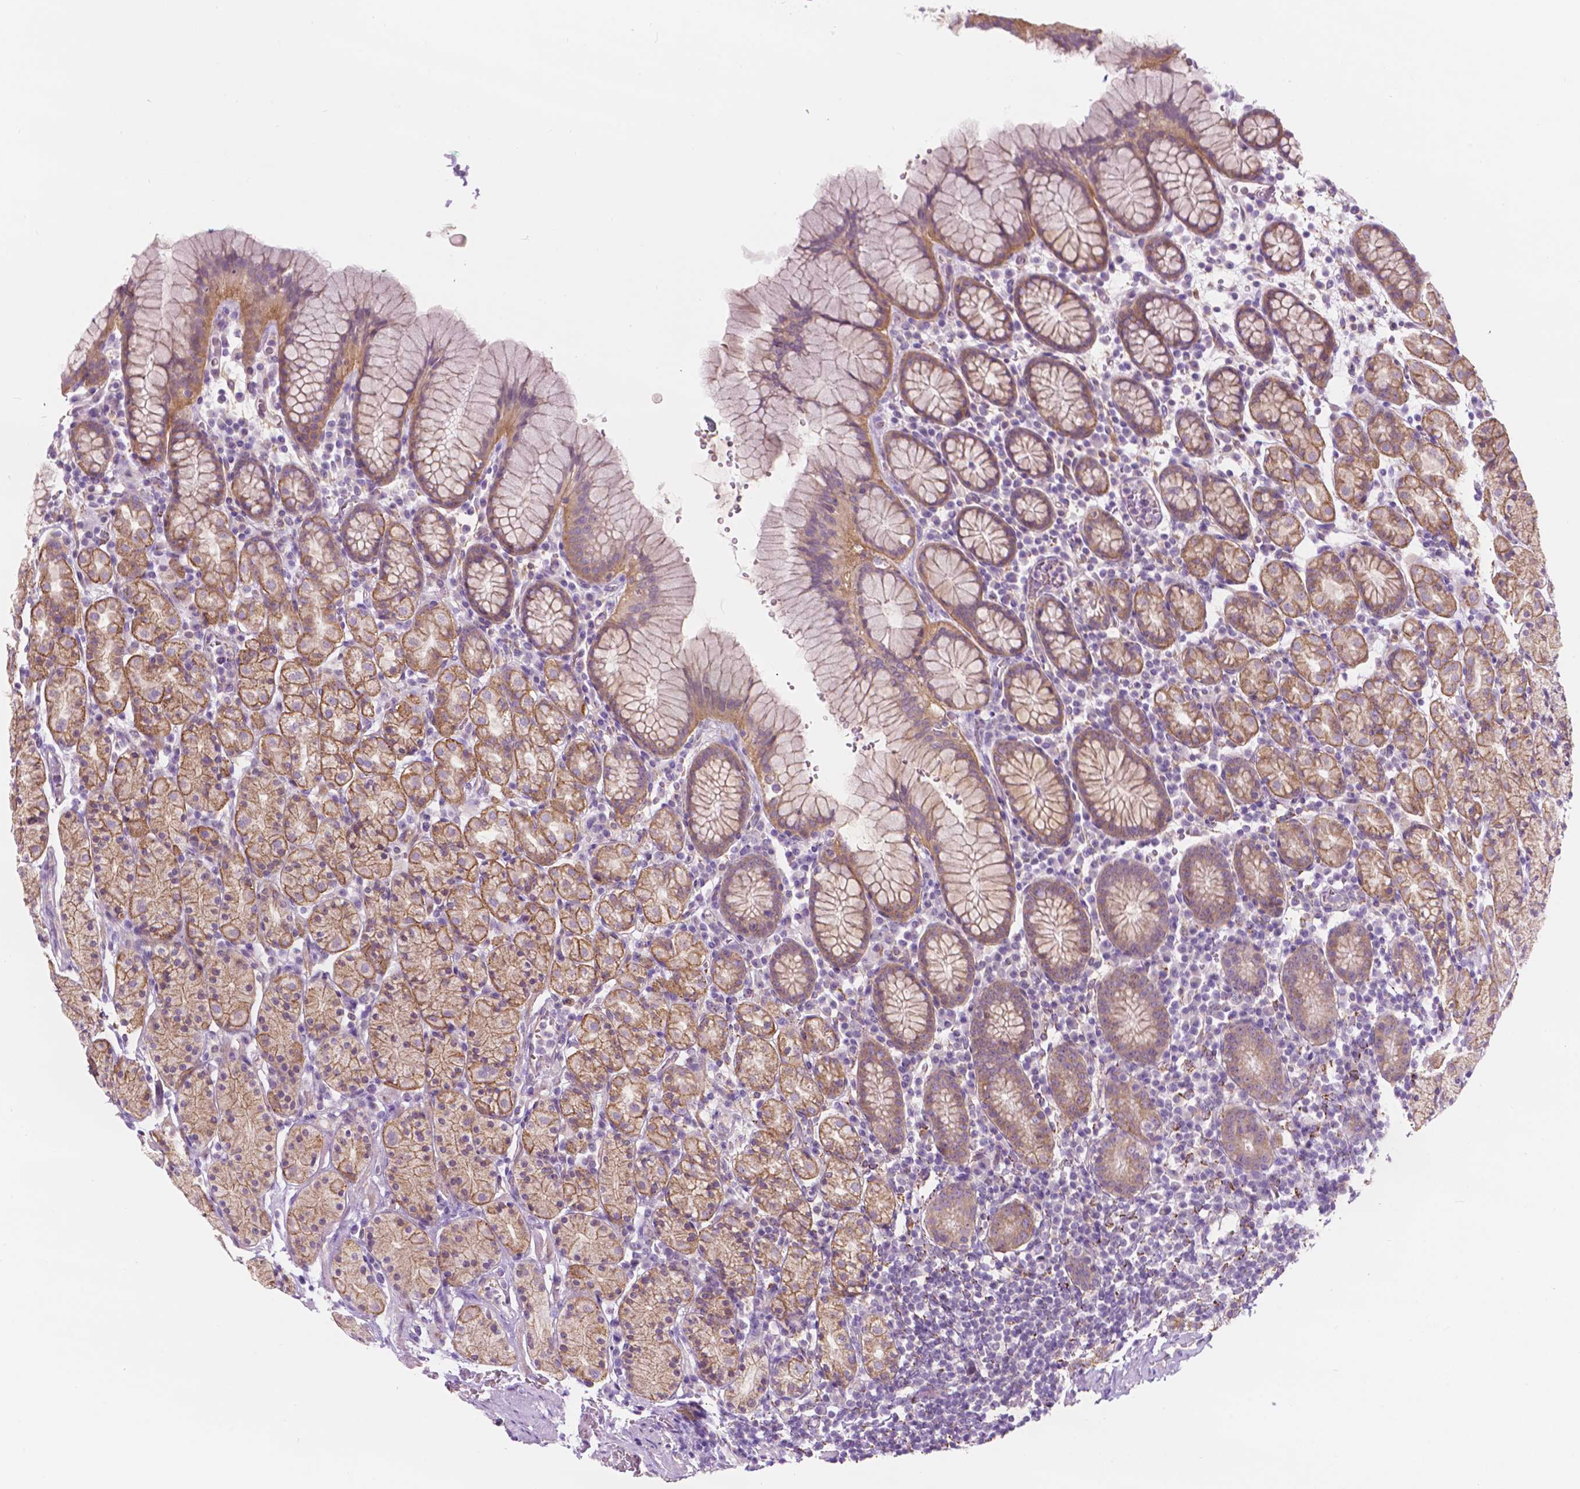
{"staining": {"intensity": "moderate", "quantity": "25%-75%", "location": "cytoplasmic/membranous"}, "tissue": "stomach", "cell_type": "Glandular cells", "image_type": "normal", "snomed": [{"axis": "morphology", "description": "Normal tissue, NOS"}, {"axis": "topography", "description": "Stomach, upper"}, {"axis": "topography", "description": "Stomach"}], "caption": "Protein expression analysis of normal human stomach reveals moderate cytoplasmic/membranous staining in about 25%-75% of glandular cells. (DAB (3,3'-diaminobenzidine) IHC, brown staining for protein, blue staining for nuclei).", "gene": "NOS1AP", "patient": {"sex": "male", "age": 62}}